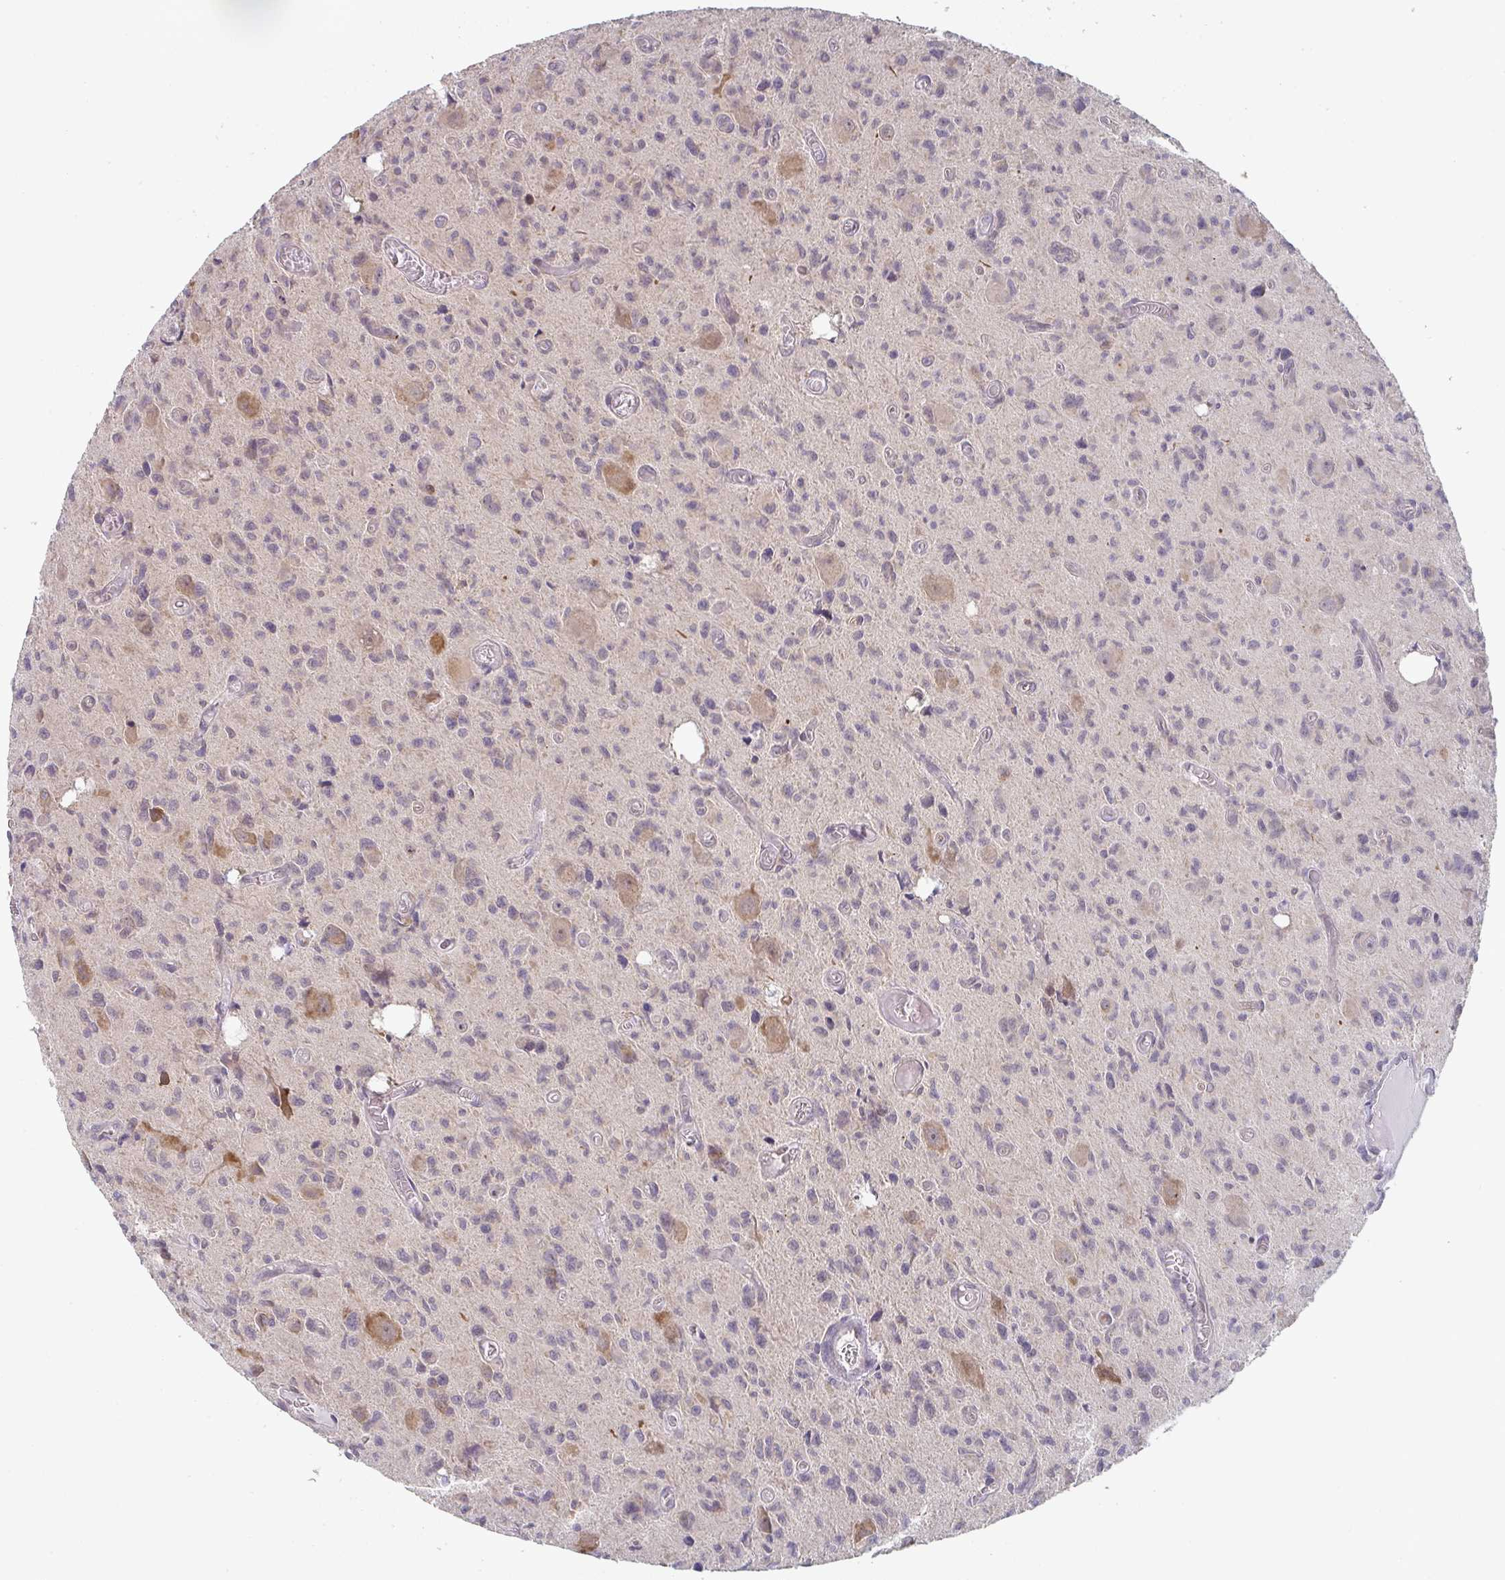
{"staining": {"intensity": "weak", "quantity": "25%-75%", "location": "cytoplasmic/membranous"}, "tissue": "glioma", "cell_type": "Tumor cells", "image_type": "cancer", "snomed": [{"axis": "morphology", "description": "Glioma, malignant, High grade"}, {"axis": "topography", "description": "Brain"}], "caption": "The photomicrograph shows immunohistochemical staining of glioma. There is weak cytoplasmic/membranous staining is seen in approximately 25%-75% of tumor cells. The staining is performed using DAB brown chromogen to label protein expression. The nuclei are counter-stained blue using hematoxylin.", "gene": "RANGRF", "patient": {"sex": "male", "age": 76}}